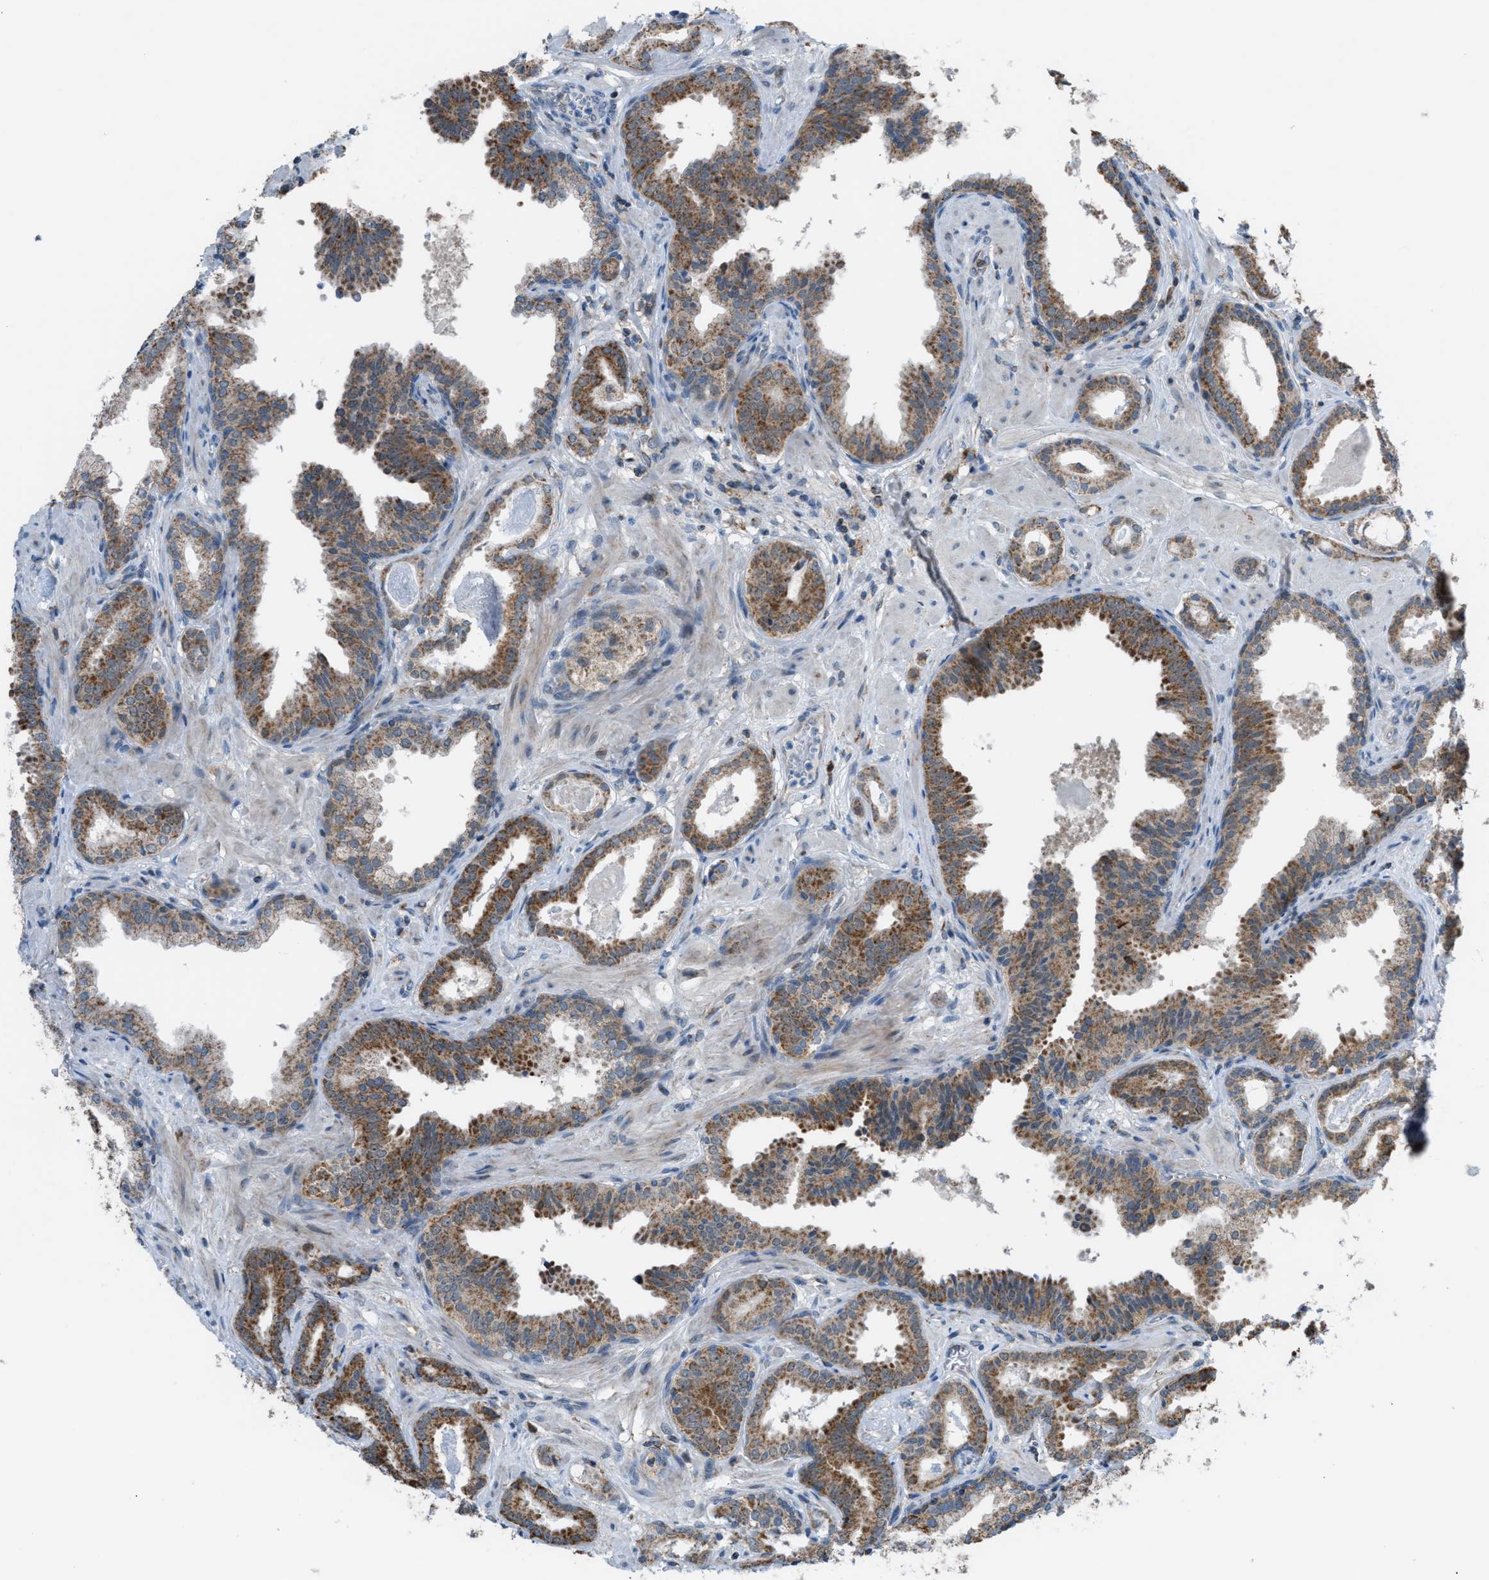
{"staining": {"intensity": "moderate", "quantity": ">75%", "location": "cytoplasmic/membranous"}, "tissue": "prostate cancer", "cell_type": "Tumor cells", "image_type": "cancer", "snomed": [{"axis": "morphology", "description": "Adenocarcinoma, Low grade"}, {"axis": "topography", "description": "Prostate"}], "caption": "This micrograph displays immunohistochemistry (IHC) staining of human prostate low-grade adenocarcinoma, with medium moderate cytoplasmic/membranous expression in about >75% of tumor cells.", "gene": "SRM", "patient": {"sex": "male", "age": 53}}